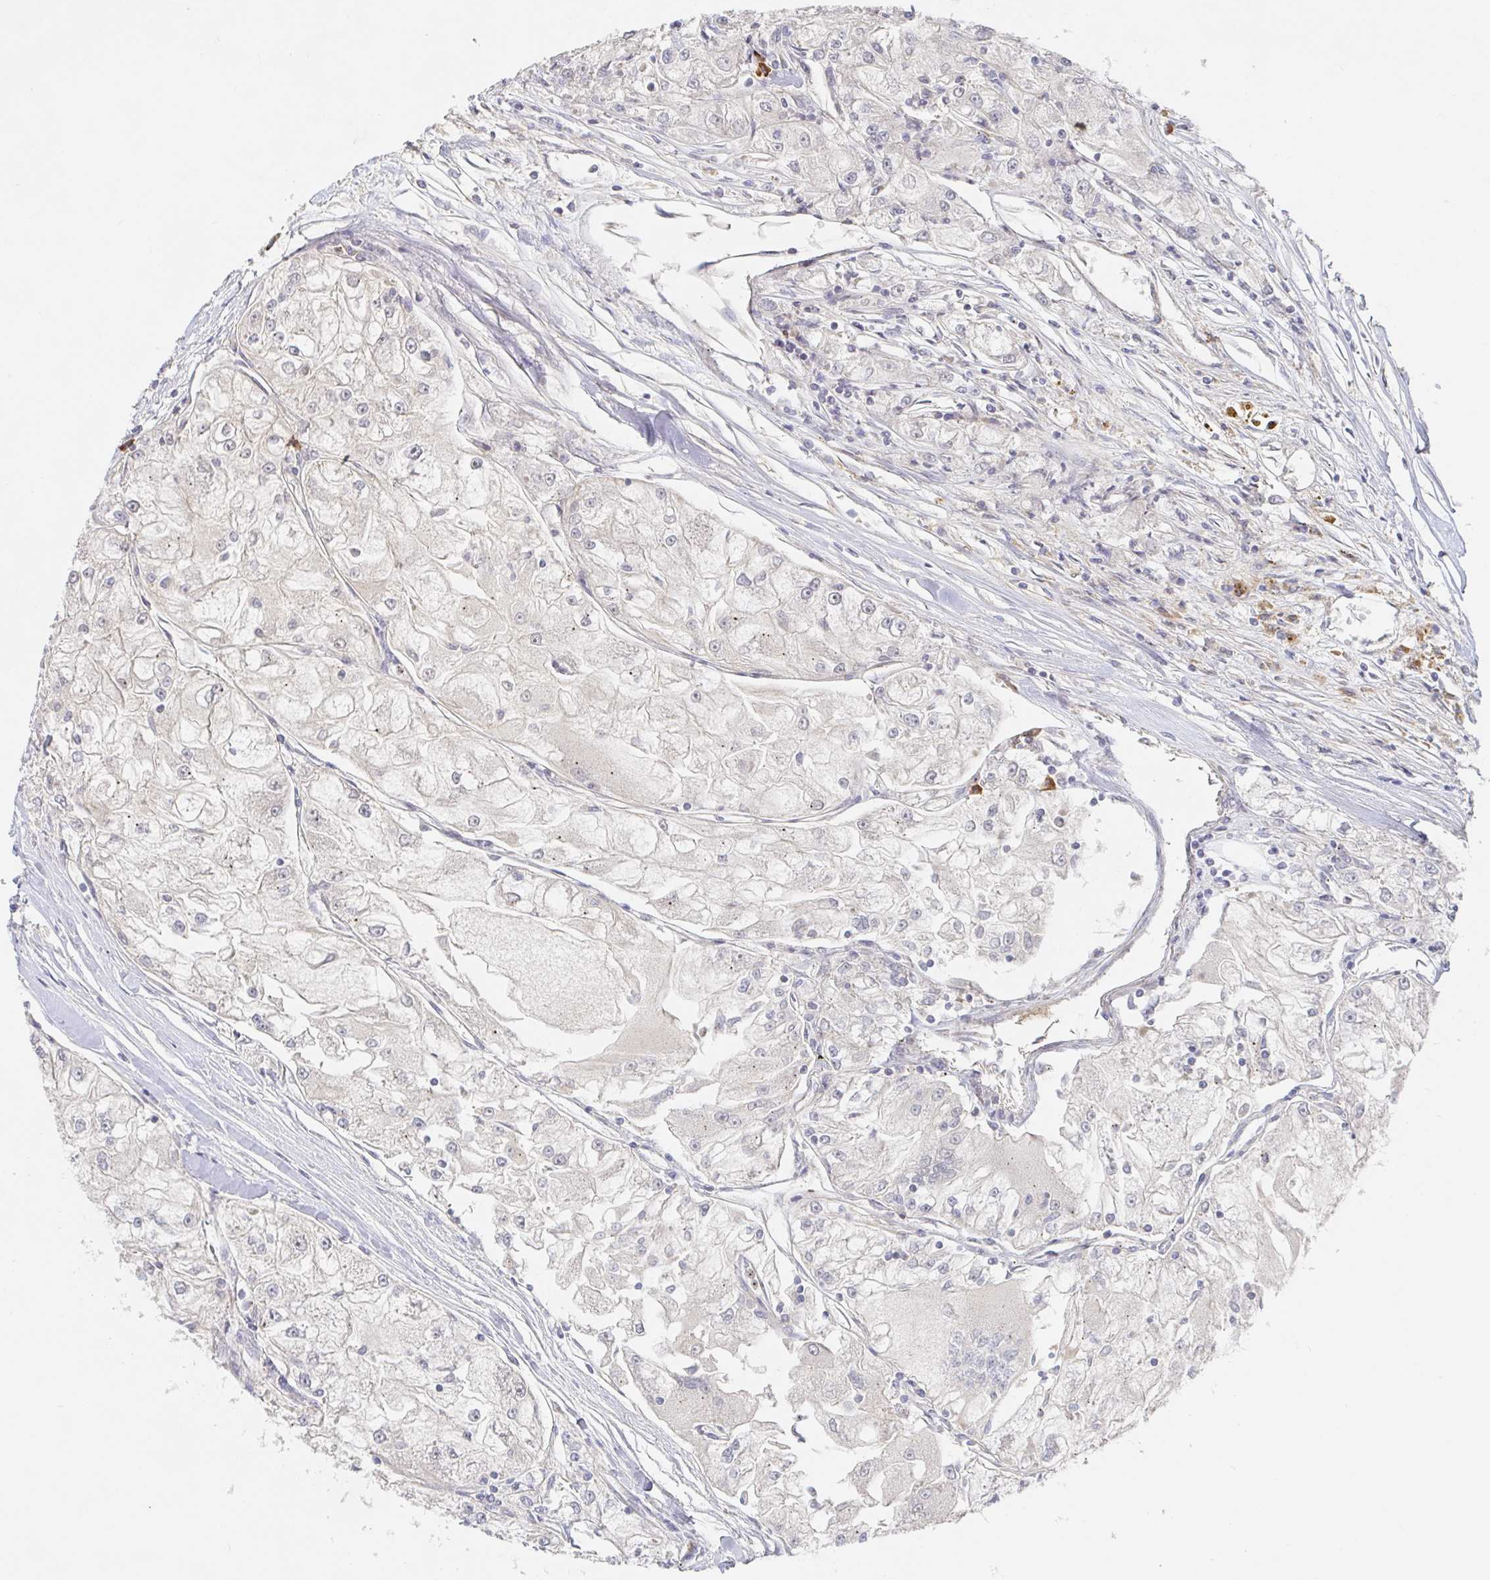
{"staining": {"intensity": "negative", "quantity": "none", "location": "none"}, "tissue": "renal cancer", "cell_type": "Tumor cells", "image_type": "cancer", "snomed": [{"axis": "morphology", "description": "Adenocarcinoma, NOS"}, {"axis": "topography", "description": "Kidney"}], "caption": "Renal cancer (adenocarcinoma) stained for a protein using IHC demonstrates no staining tumor cells.", "gene": "IRAK2", "patient": {"sex": "female", "age": 72}}